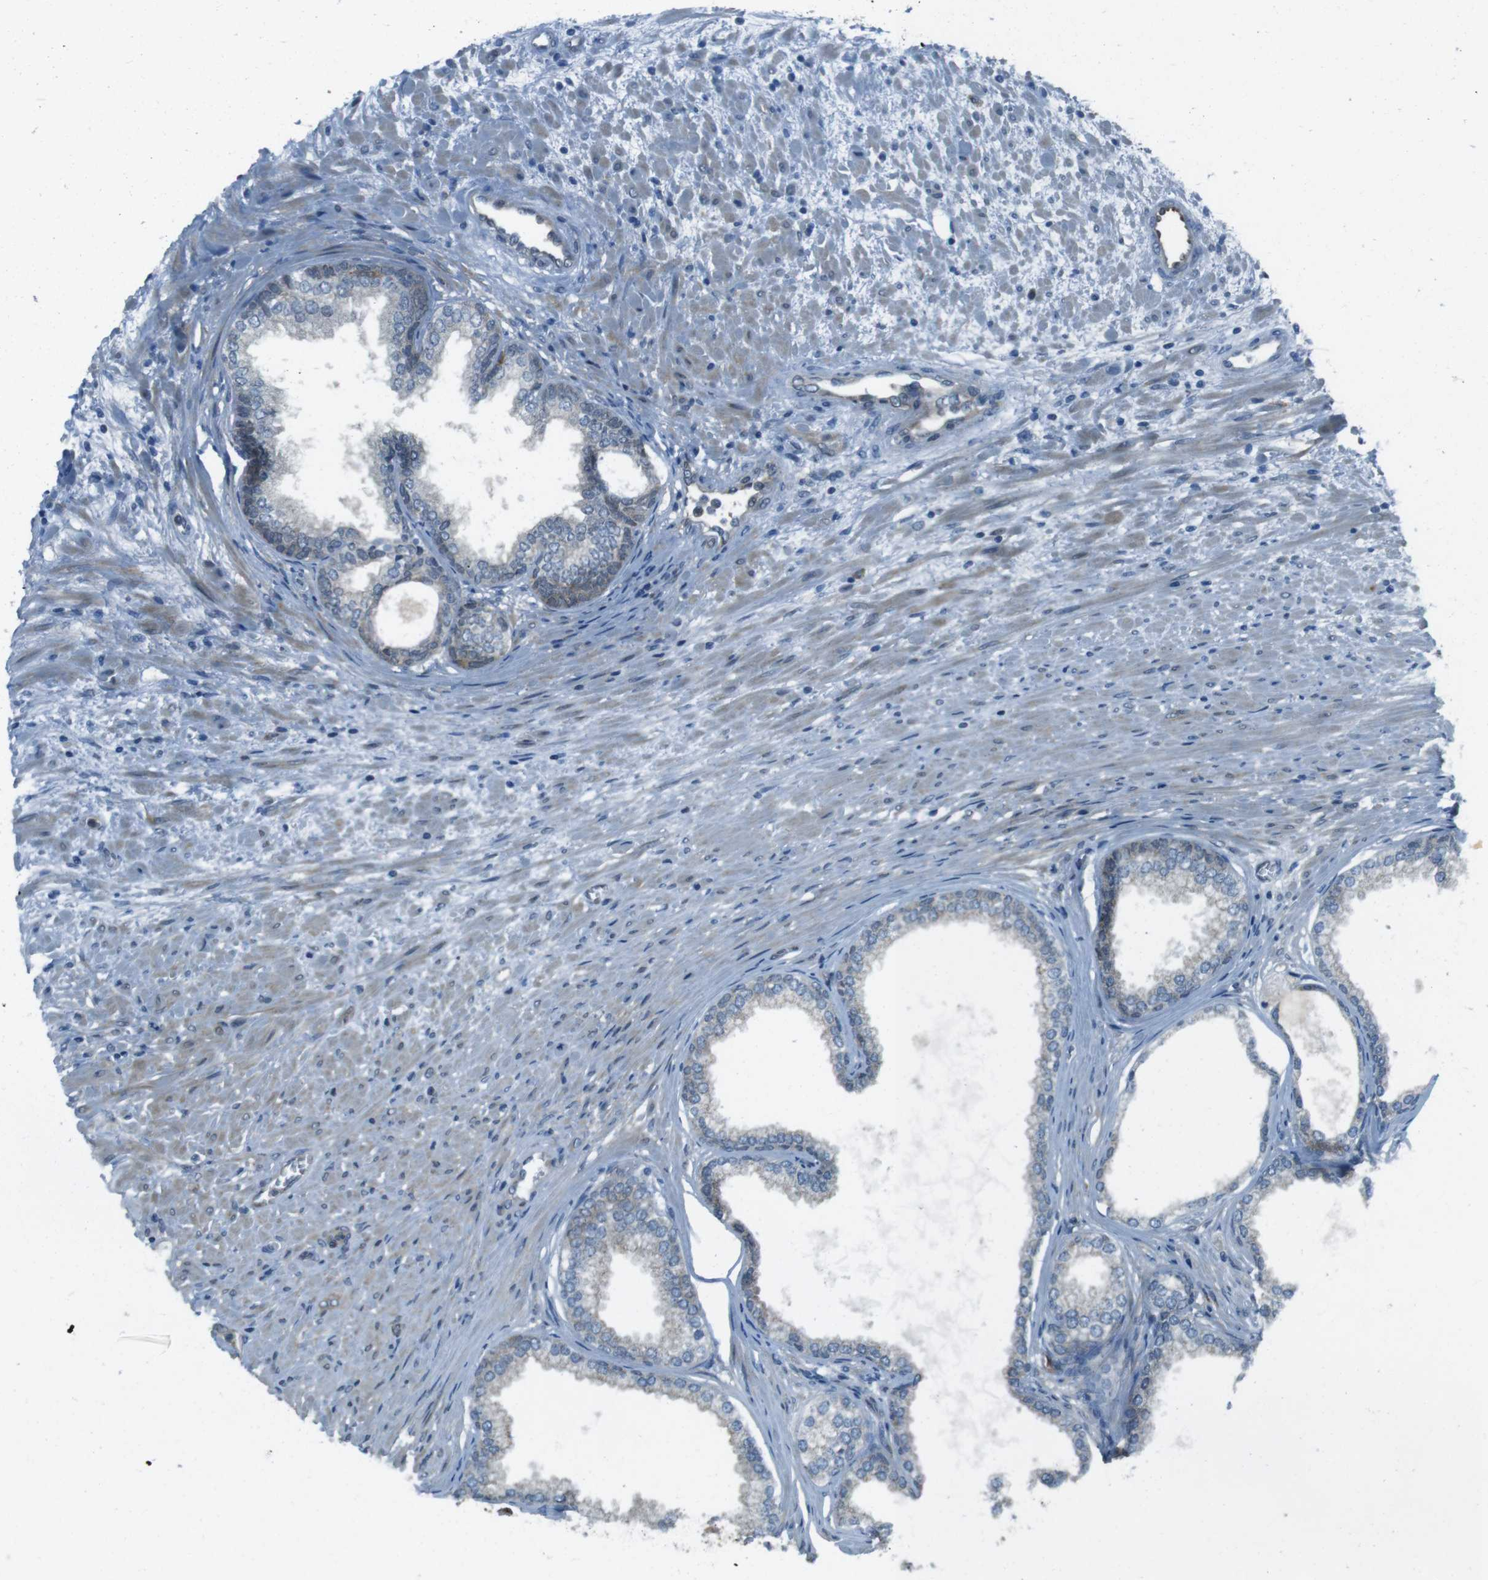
{"staining": {"intensity": "weak", "quantity": "<25%", "location": "cytoplasmic/membranous"}, "tissue": "prostate", "cell_type": "Glandular cells", "image_type": "normal", "snomed": [{"axis": "morphology", "description": "Normal tissue, NOS"}, {"axis": "topography", "description": "Prostate"}], "caption": "Immunohistochemistry of benign prostate shows no expression in glandular cells.", "gene": "MFAP3", "patient": {"sex": "male", "age": 76}}